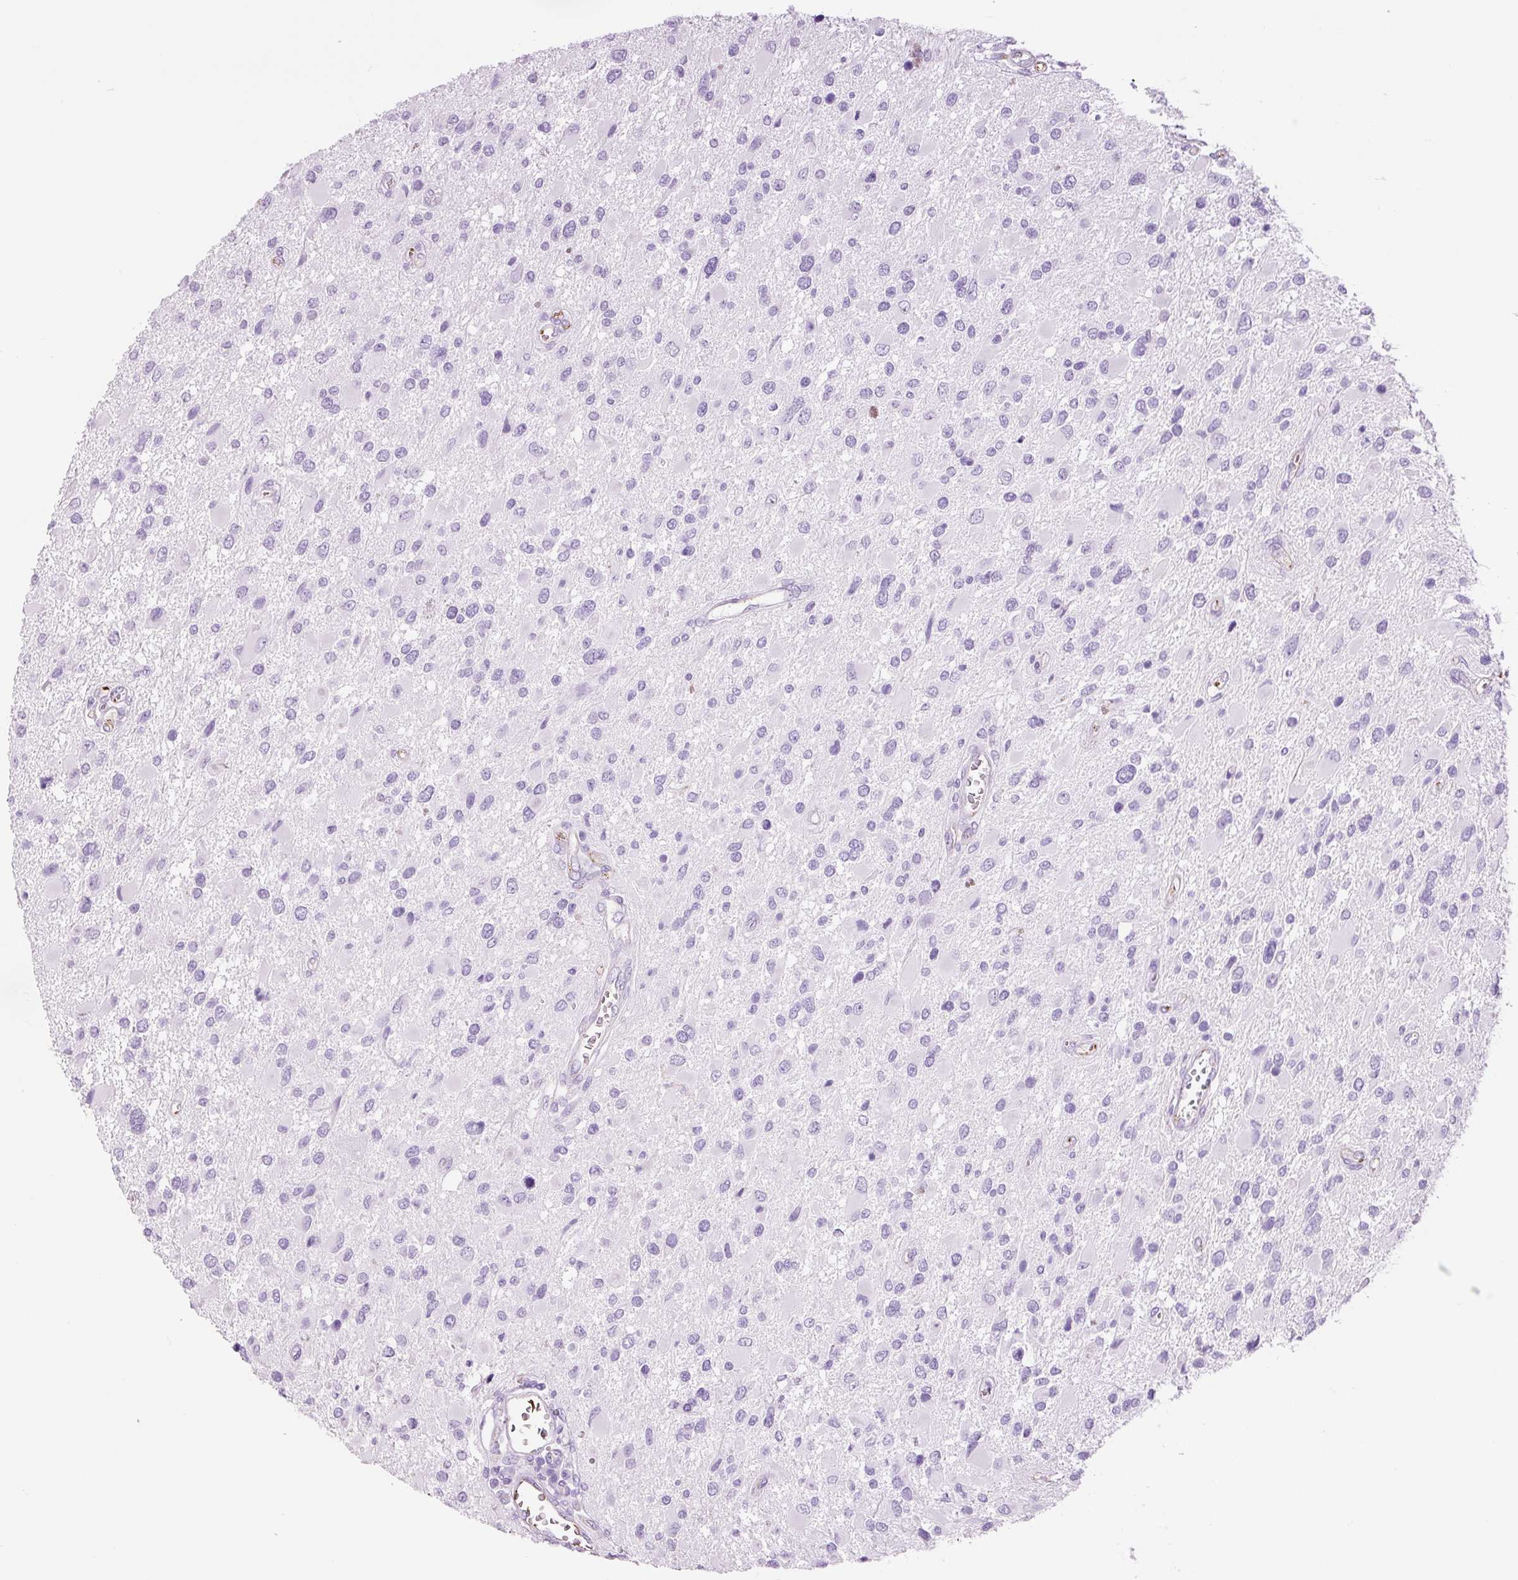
{"staining": {"intensity": "negative", "quantity": "none", "location": "none"}, "tissue": "glioma", "cell_type": "Tumor cells", "image_type": "cancer", "snomed": [{"axis": "morphology", "description": "Glioma, malignant, High grade"}, {"axis": "topography", "description": "Brain"}], "caption": "Immunohistochemistry (IHC) photomicrograph of glioma stained for a protein (brown), which displays no positivity in tumor cells. Brightfield microscopy of IHC stained with DAB (brown) and hematoxylin (blue), captured at high magnification.", "gene": "ADSS1", "patient": {"sex": "male", "age": 53}}